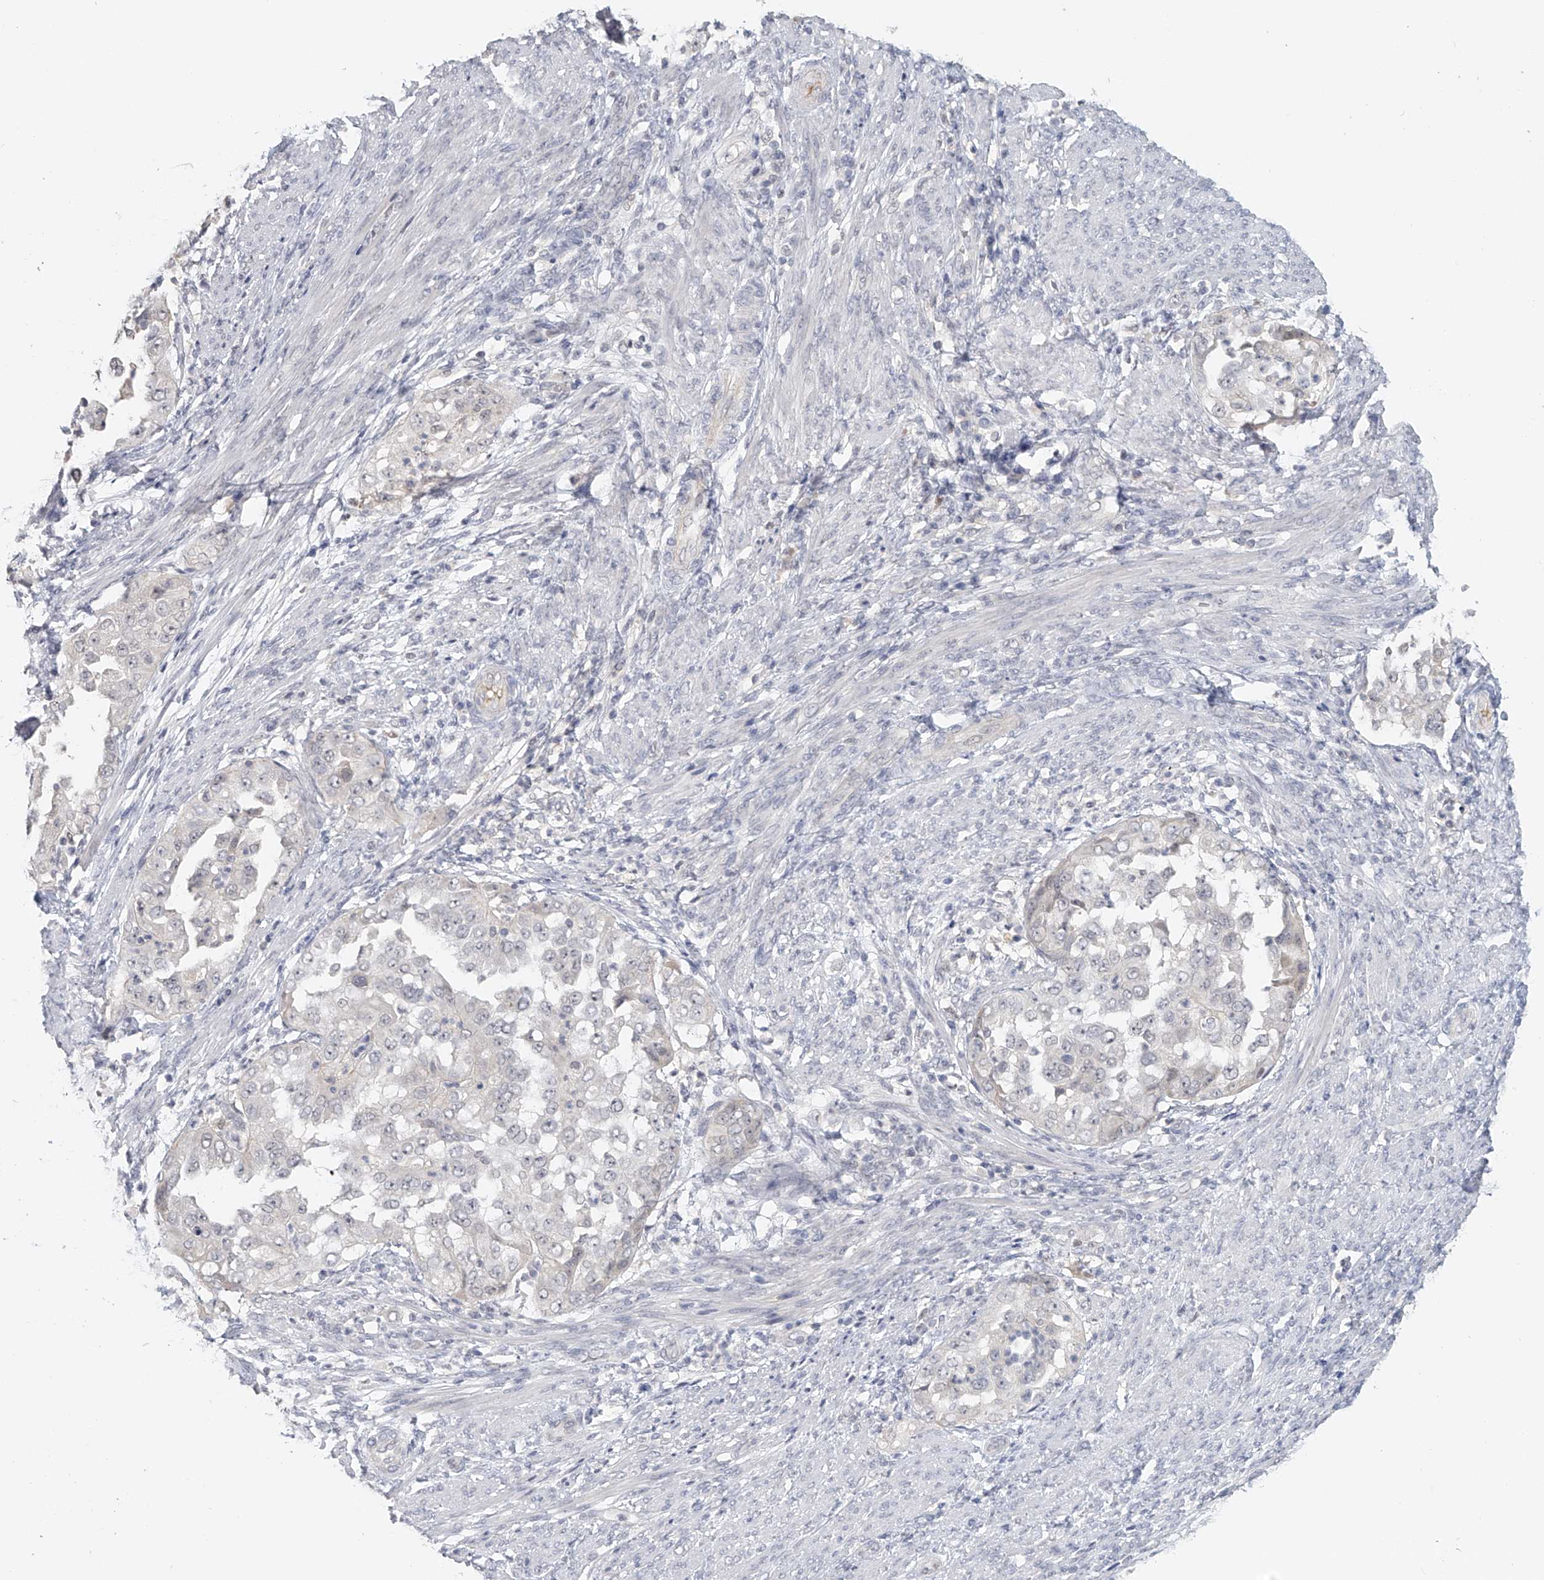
{"staining": {"intensity": "negative", "quantity": "none", "location": "none"}, "tissue": "endometrial cancer", "cell_type": "Tumor cells", "image_type": "cancer", "snomed": [{"axis": "morphology", "description": "Adenocarcinoma, NOS"}, {"axis": "topography", "description": "Endometrium"}], "caption": "Immunohistochemistry (IHC) of human adenocarcinoma (endometrial) exhibits no positivity in tumor cells.", "gene": "DDX43", "patient": {"sex": "female", "age": 85}}